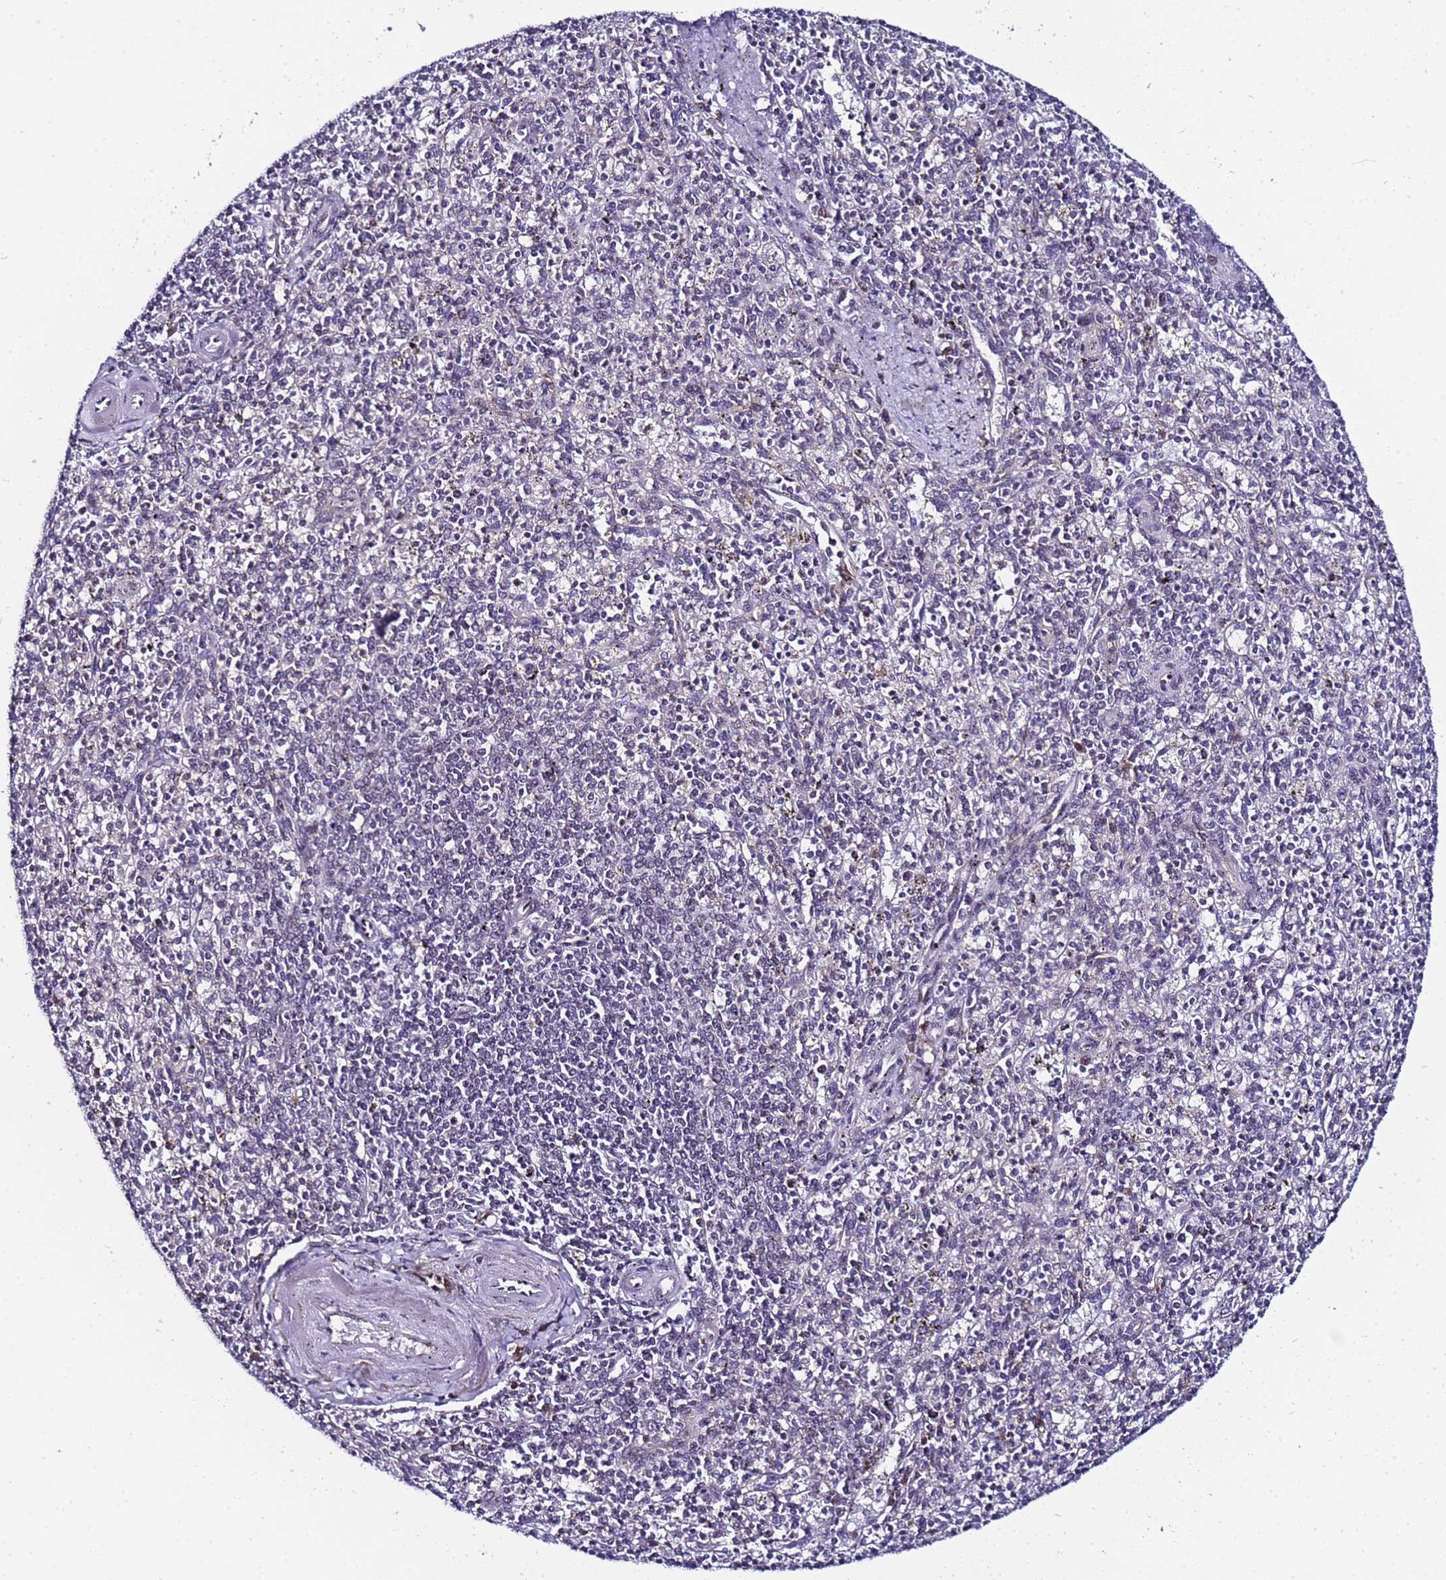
{"staining": {"intensity": "negative", "quantity": "none", "location": "none"}, "tissue": "spleen", "cell_type": "Cells in red pulp", "image_type": "normal", "snomed": [{"axis": "morphology", "description": "Normal tissue, NOS"}, {"axis": "topography", "description": "Spleen"}], "caption": "A photomicrograph of spleen stained for a protein reveals no brown staining in cells in red pulp. (Stains: DAB (3,3'-diaminobenzidine) immunohistochemistry (IHC) with hematoxylin counter stain, Microscopy: brightfield microscopy at high magnification).", "gene": "C19orf47", "patient": {"sex": "male", "age": 72}}